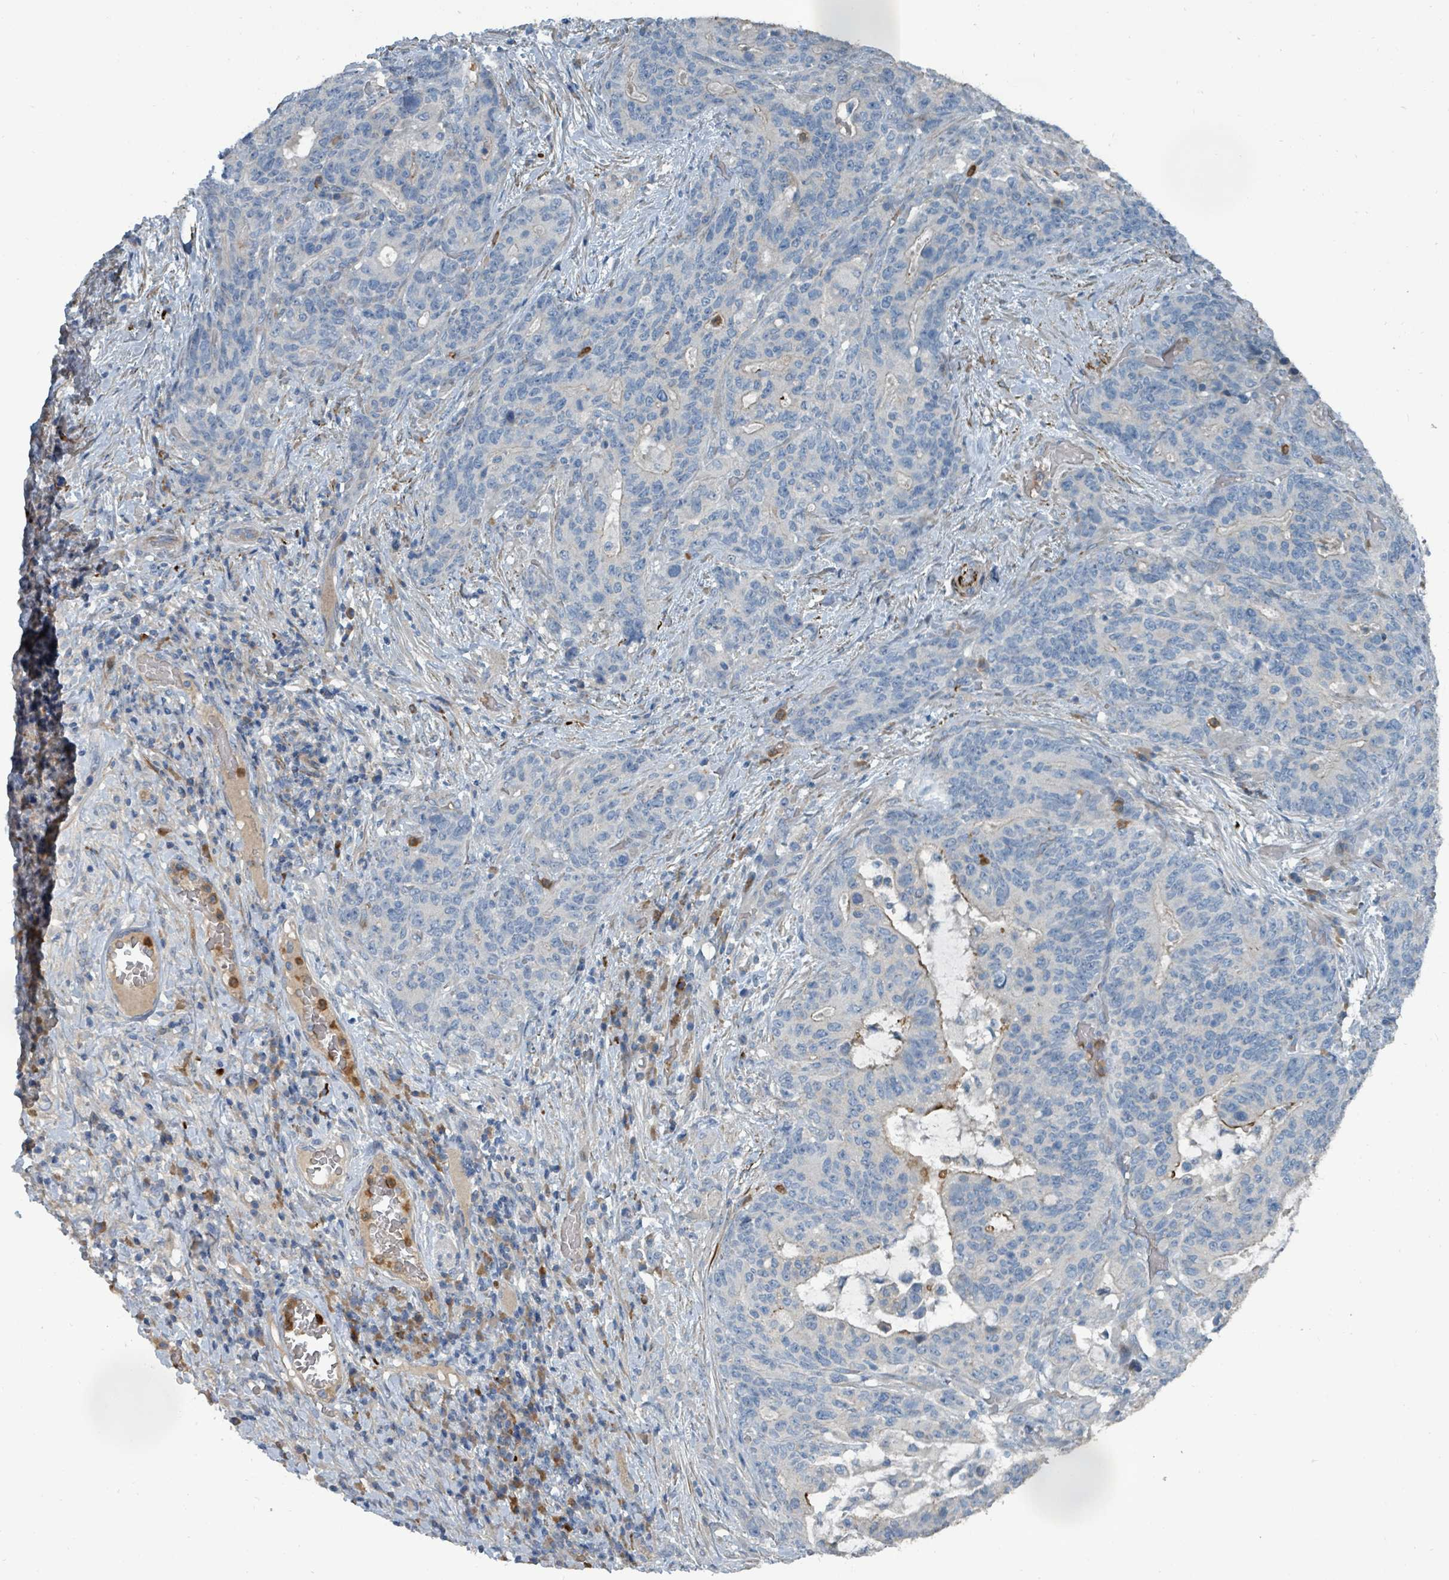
{"staining": {"intensity": "weak", "quantity": "<25%", "location": "cytoplasmic/membranous"}, "tissue": "stomach cancer", "cell_type": "Tumor cells", "image_type": "cancer", "snomed": [{"axis": "morphology", "description": "Normal tissue, NOS"}, {"axis": "morphology", "description": "Adenocarcinoma, NOS"}, {"axis": "topography", "description": "Stomach"}], "caption": "Immunohistochemistry image of neoplastic tissue: stomach cancer (adenocarcinoma) stained with DAB demonstrates no significant protein expression in tumor cells.", "gene": "SLC44A5", "patient": {"sex": "female", "age": 64}}